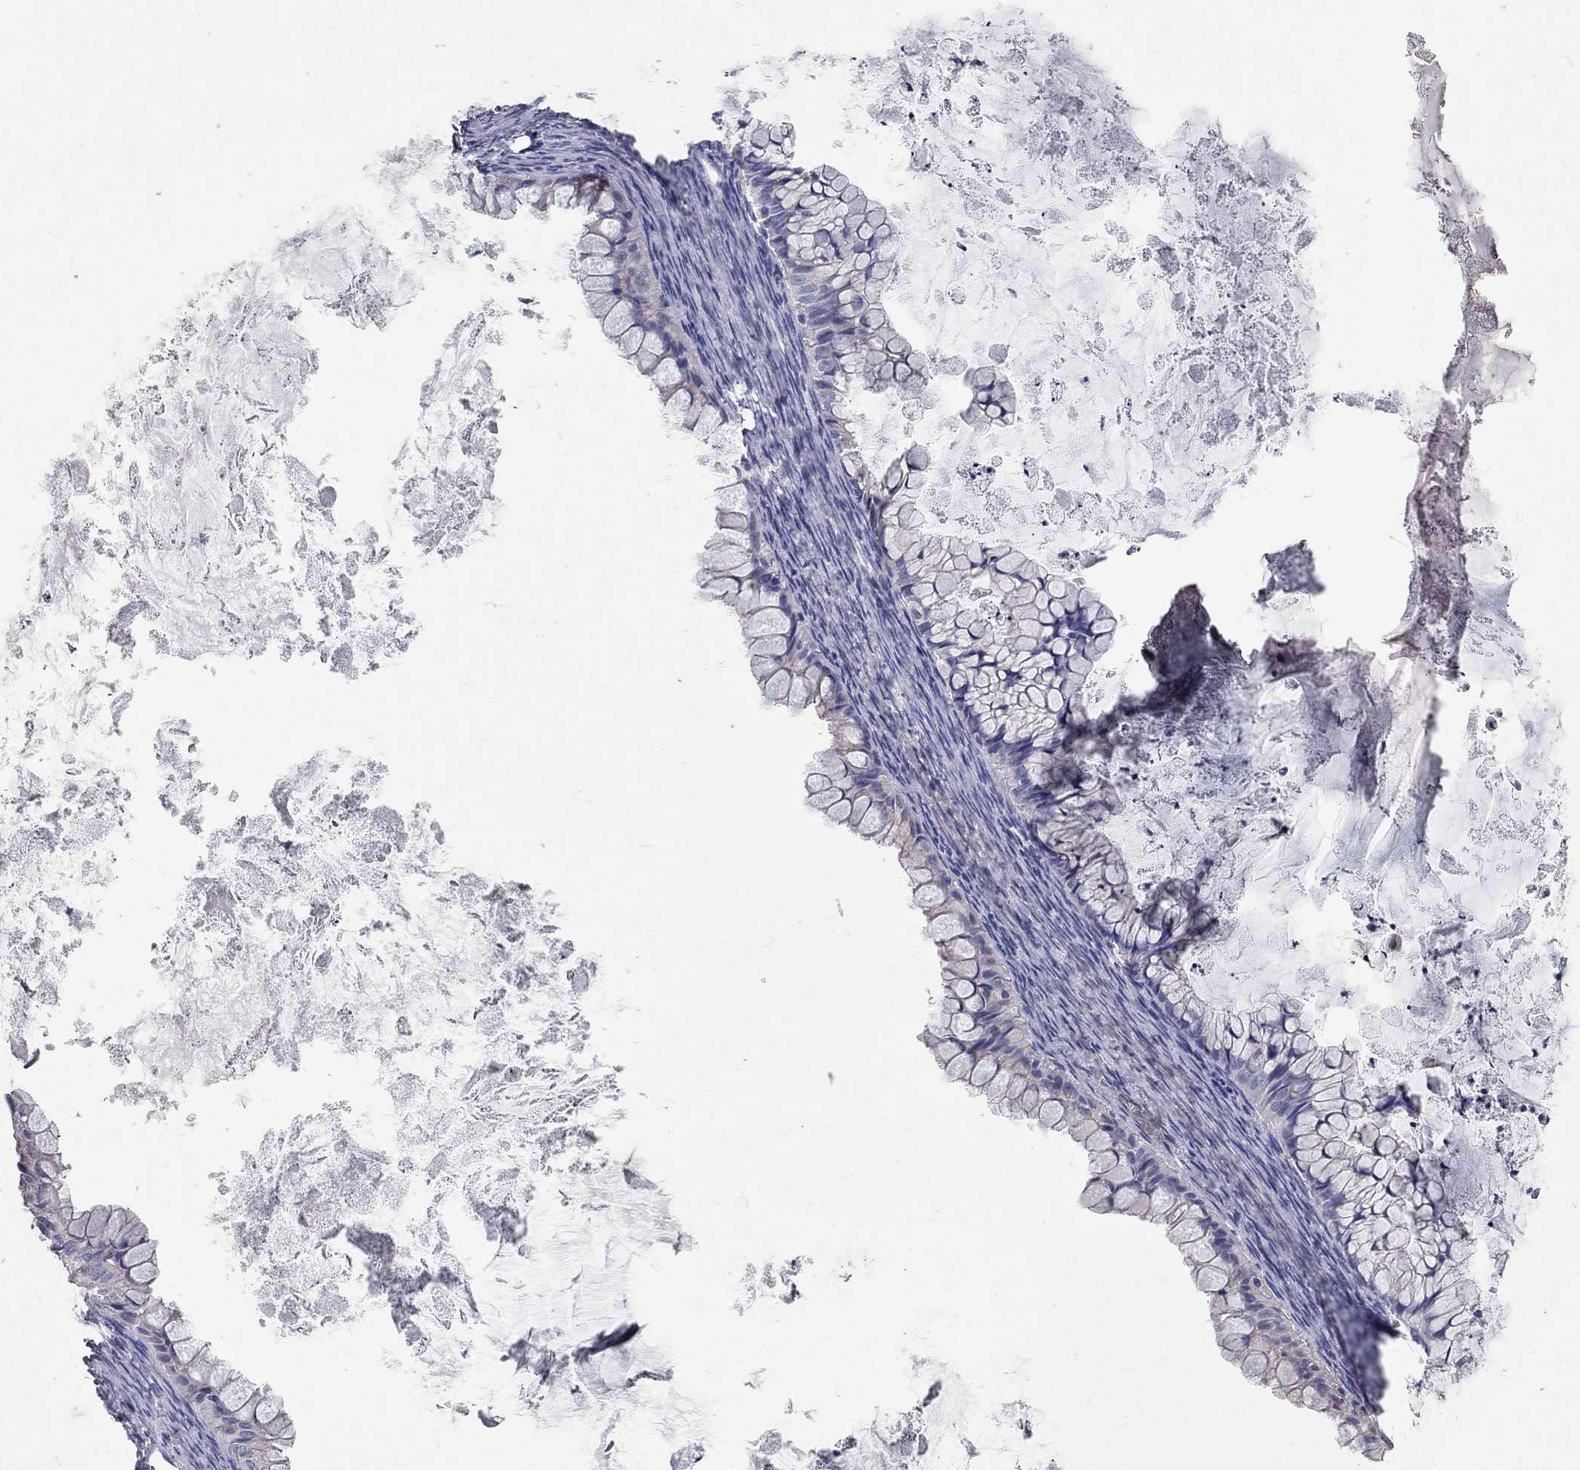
{"staining": {"intensity": "negative", "quantity": "none", "location": "none"}, "tissue": "ovarian cancer", "cell_type": "Tumor cells", "image_type": "cancer", "snomed": [{"axis": "morphology", "description": "Cystadenocarcinoma, mucinous, NOS"}, {"axis": "topography", "description": "Ovary"}], "caption": "Protein analysis of ovarian mucinous cystadenocarcinoma exhibits no significant positivity in tumor cells. Nuclei are stained in blue.", "gene": "XAGE2", "patient": {"sex": "female", "age": 35}}